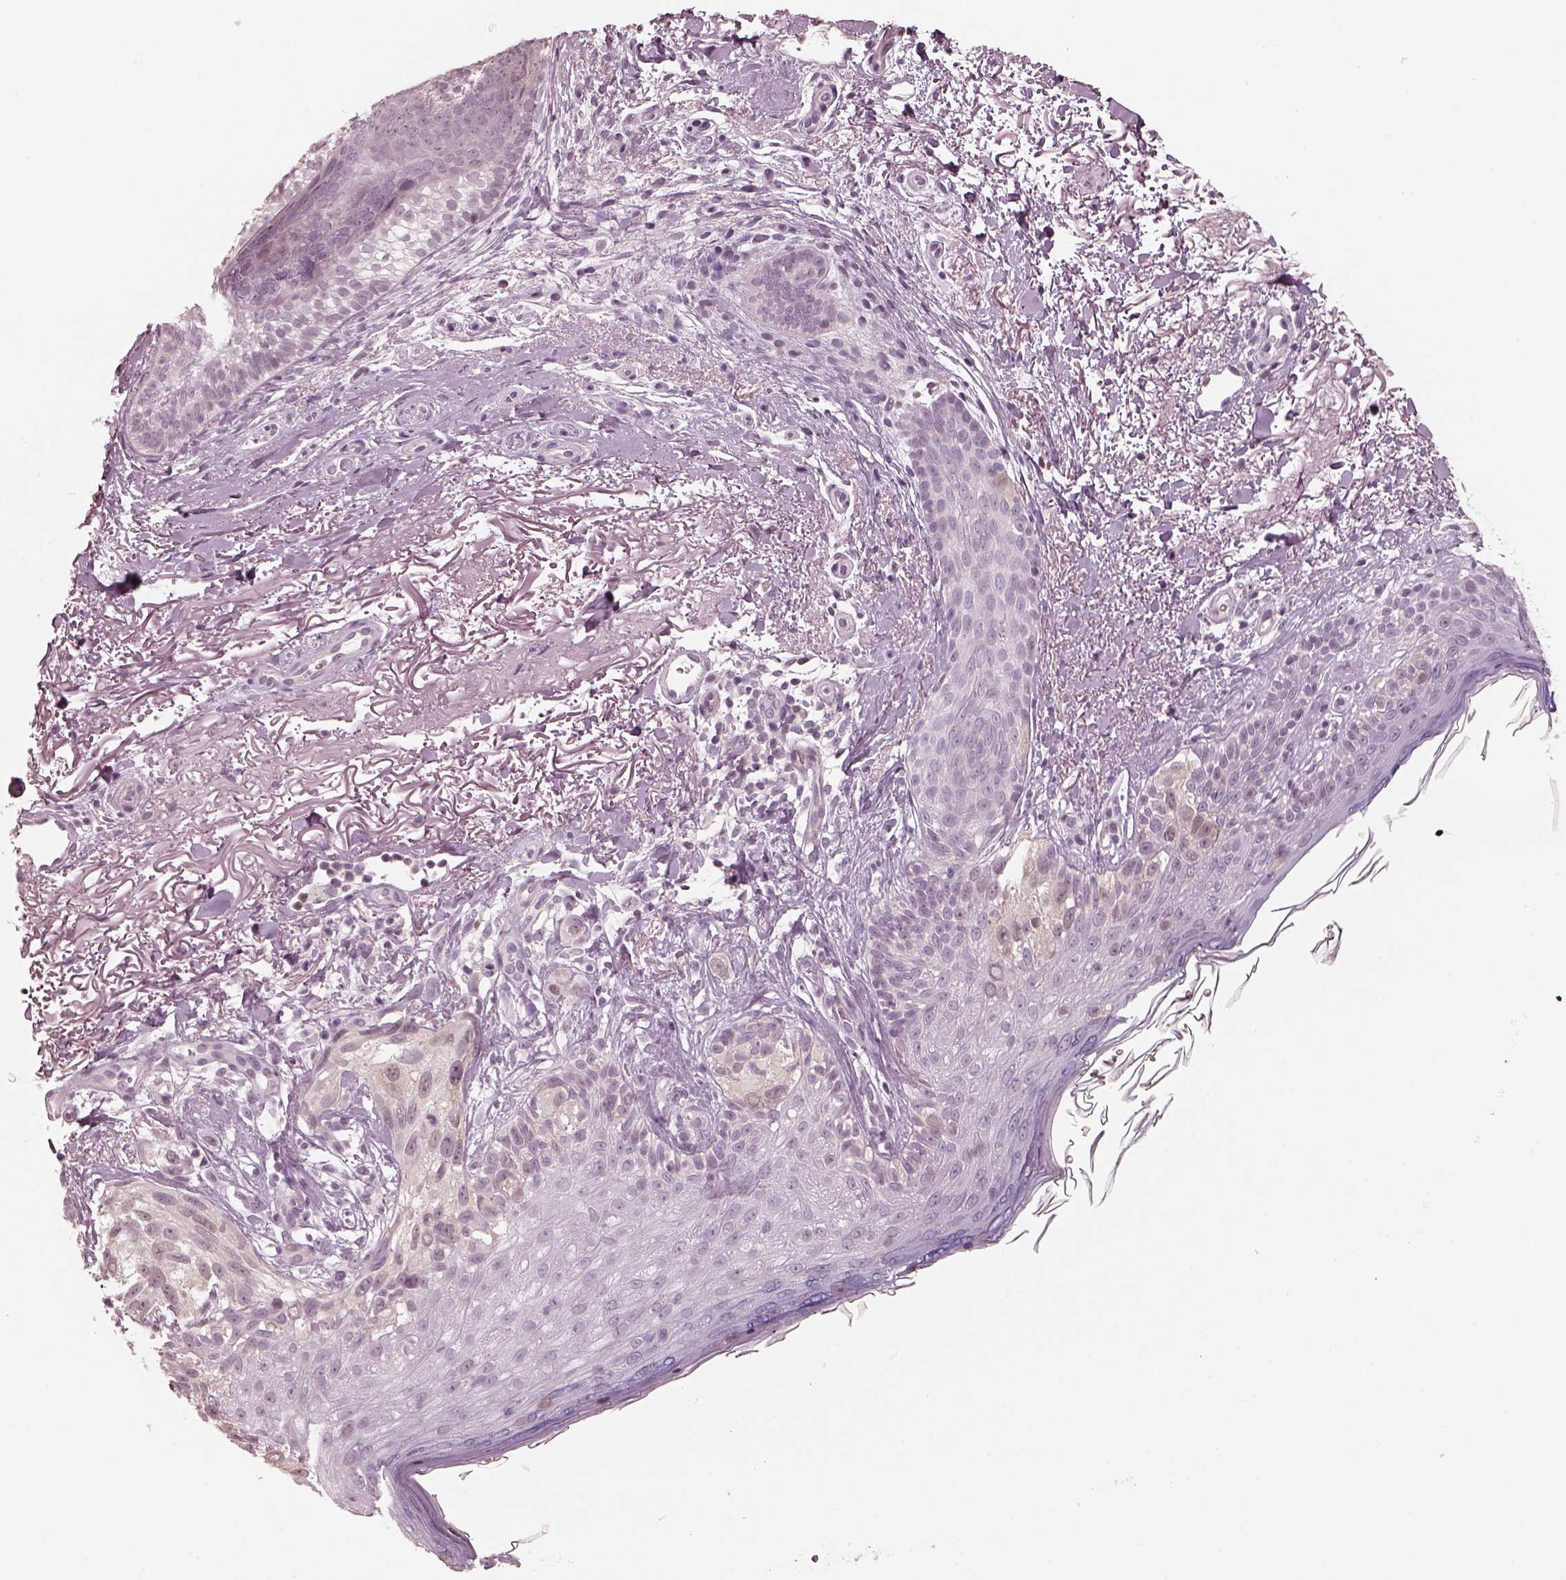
{"staining": {"intensity": "negative", "quantity": "none", "location": "none"}, "tissue": "melanoma", "cell_type": "Tumor cells", "image_type": "cancer", "snomed": [{"axis": "morphology", "description": "Malignant melanoma, NOS"}, {"axis": "topography", "description": "Skin"}], "caption": "The immunohistochemistry (IHC) photomicrograph has no significant positivity in tumor cells of malignant melanoma tissue.", "gene": "EGR4", "patient": {"sex": "female", "age": 86}}